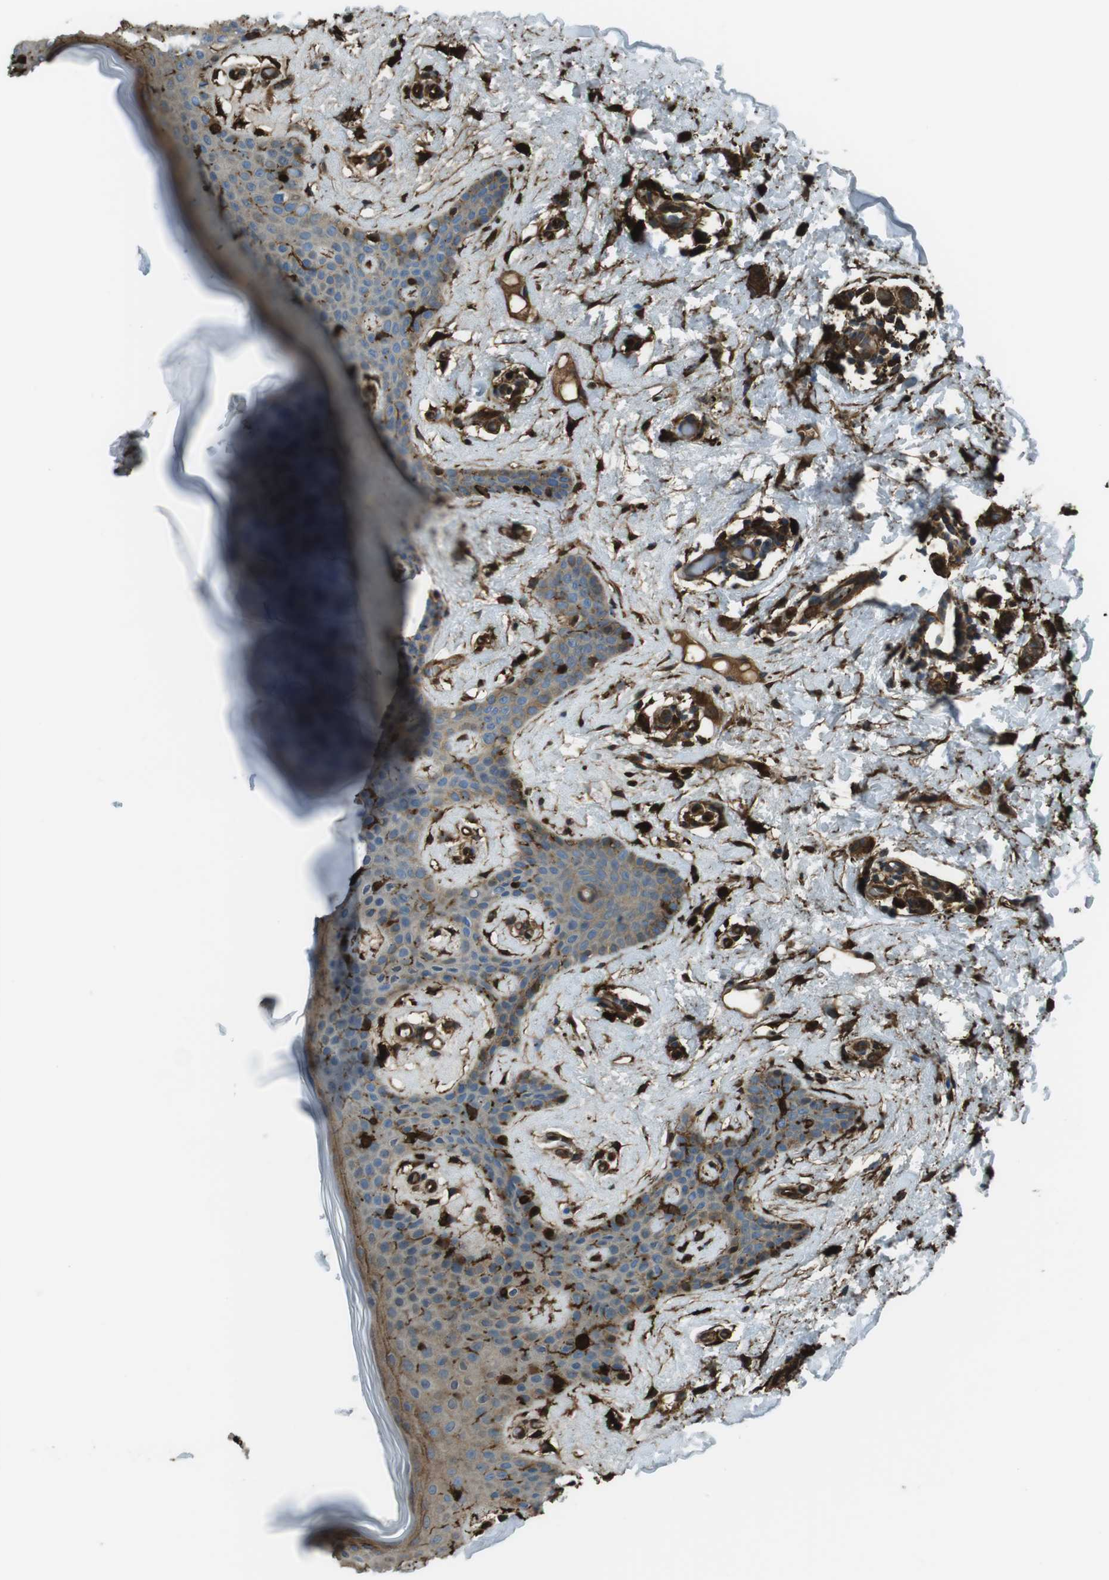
{"staining": {"intensity": "moderate", "quantity": ">75%", "location": "cytoplasmic/membranous"}, "tissue": "breast cancer", "cell_type": "Tumor cells", "image_type": "cancer", "snomed": [{"axis": "morphology", "description": "Lobular carcinoma"}, {"axis": "topography", "description": "Skin"}, {"axis": "topography", "description": "Breast"}], "caption": "Breast cancer stained for a protein exhibits moderate cytoplasmic/membranous positivity in tumor cells.", "gene": "SFT2D1", "patient": {"sex": "female", "age": 46}}